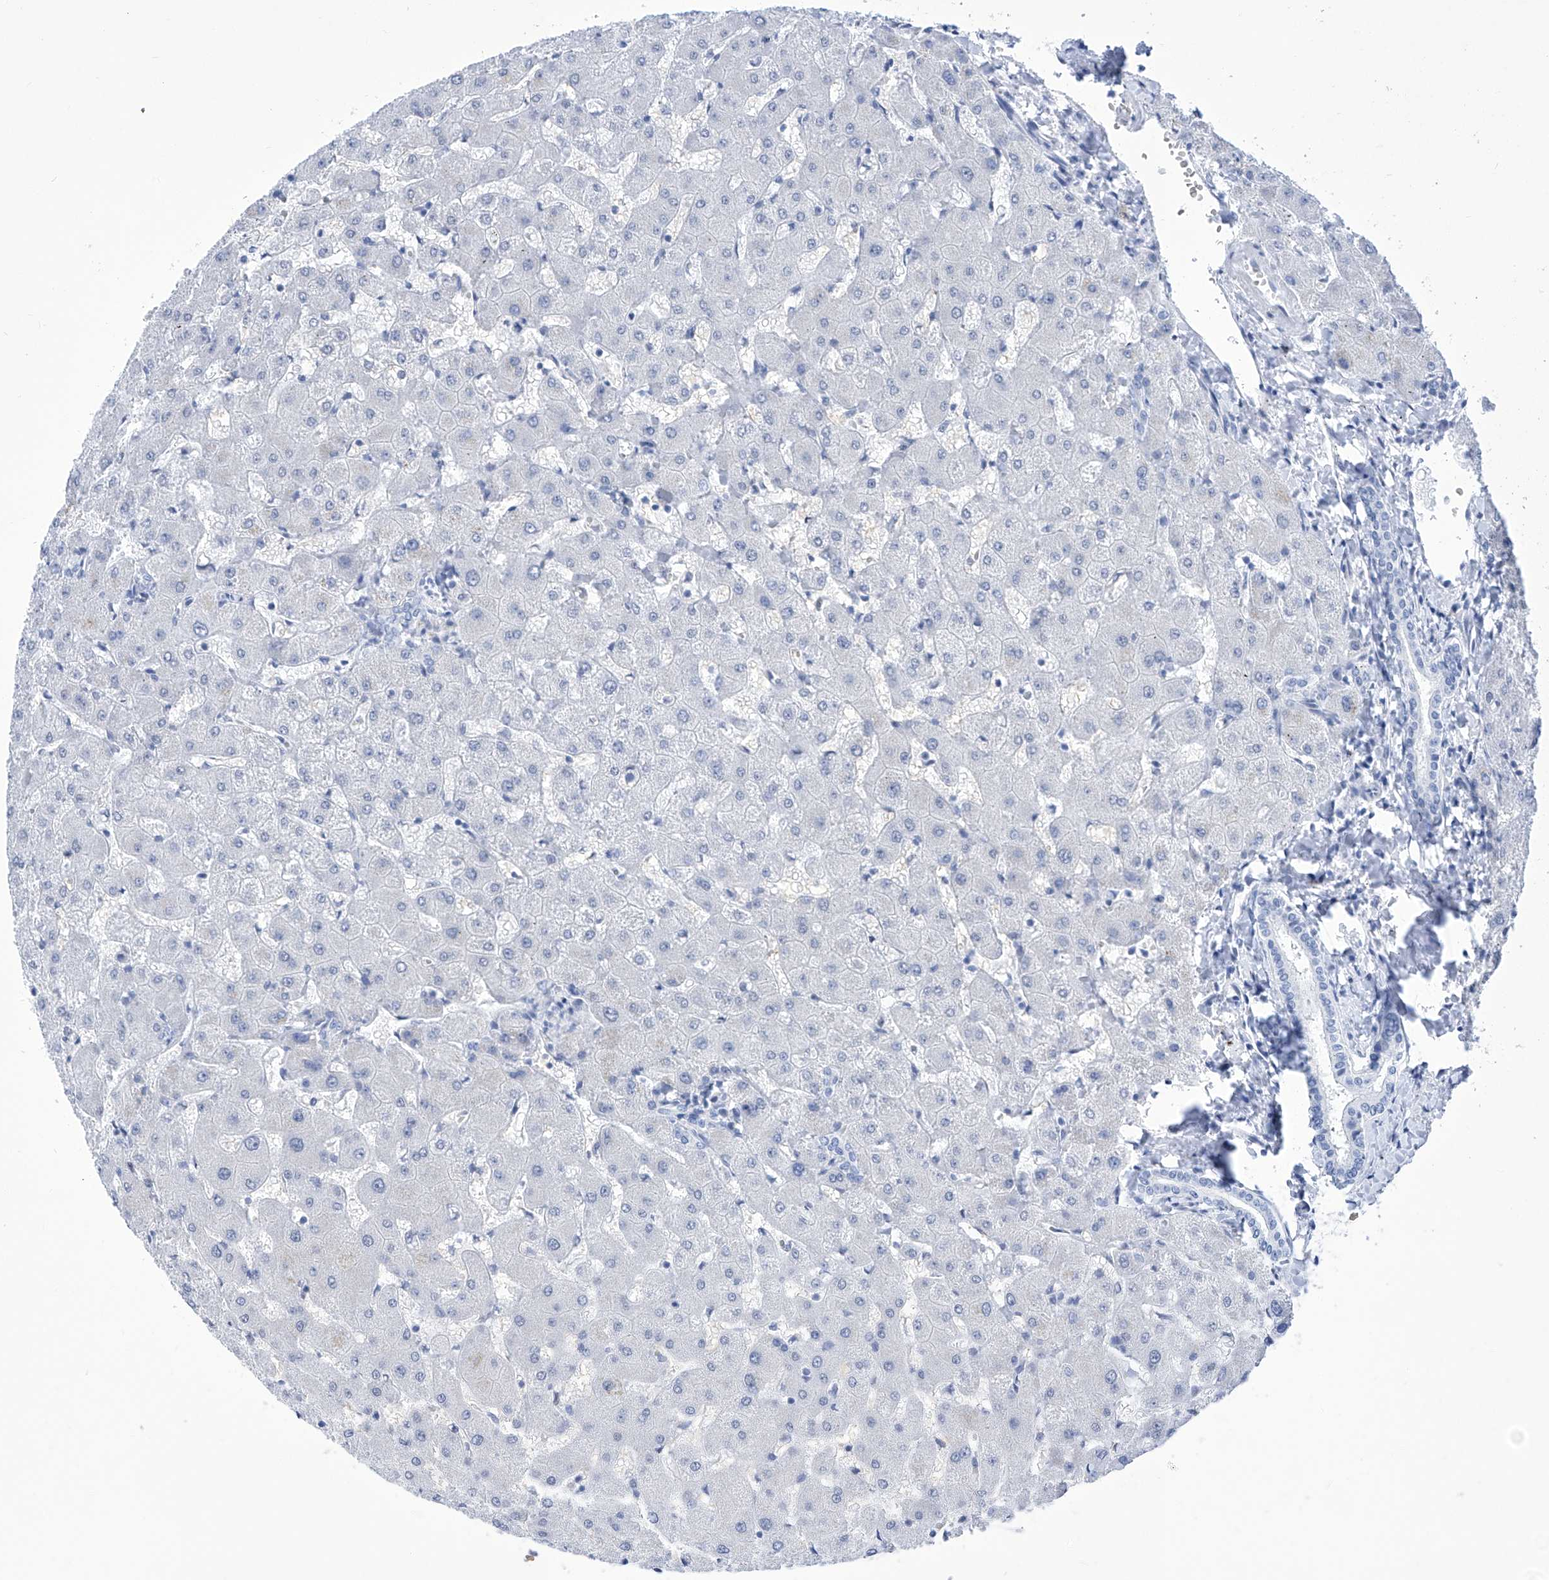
{"staining": {"intensity": "negative", "quantity": "none", "location": "none"}, "tissue": "liver", "cell_type": "Cholangiocytes", "image_type": "normal", "snomed": [{"axis": "morphology", "description": "Normal tissue, NOS"}, {"axis": "topography", "description": "Liver"}], "caption": "Photomicrograph shows no significant protein staining in cholangiocytes of normal liver. Nuclei are stained in blue.", "gene": "SART1", "patient": {"sex": "female", "age": 63}}